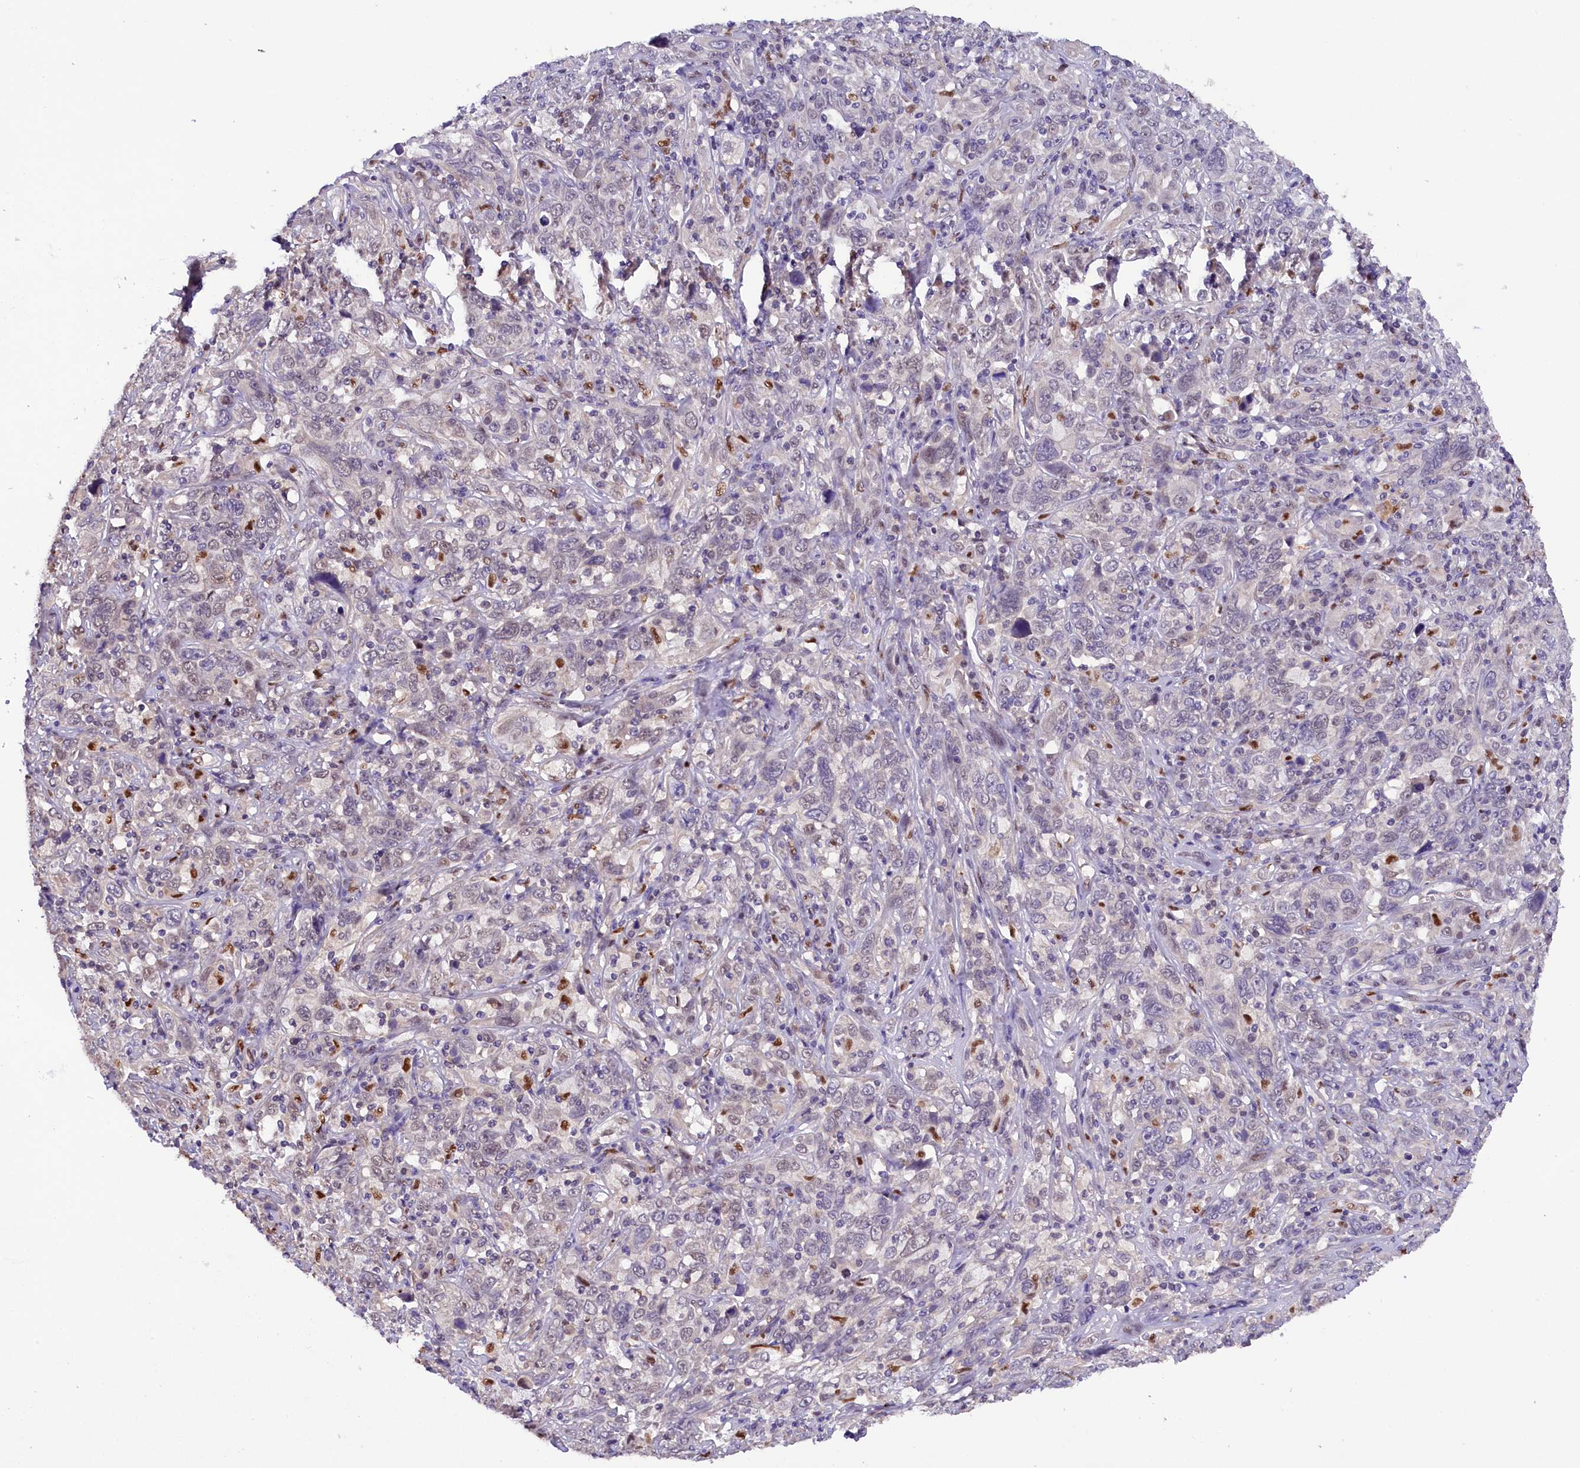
{"staining": {"intensity": "weak", "quantity": "<25%", "location": "nuclear"}, "tissue": "cervical cancer", "cell_type": "Tumor cells", "image_type": "cancer", "snomed": [{"axis": "morphology", "description": "Squamous cell carcinoma, NOS"}, {"axis": "topography", "description": "Cervix"}], "caption": "This is an immunohistochemistry (IHC) photomicrograph of cervical squamous cell carcinoma. There is no expression in tumor cells.", "gene": "BTBD9", "patient": {"sex": "female", "age": 46}}